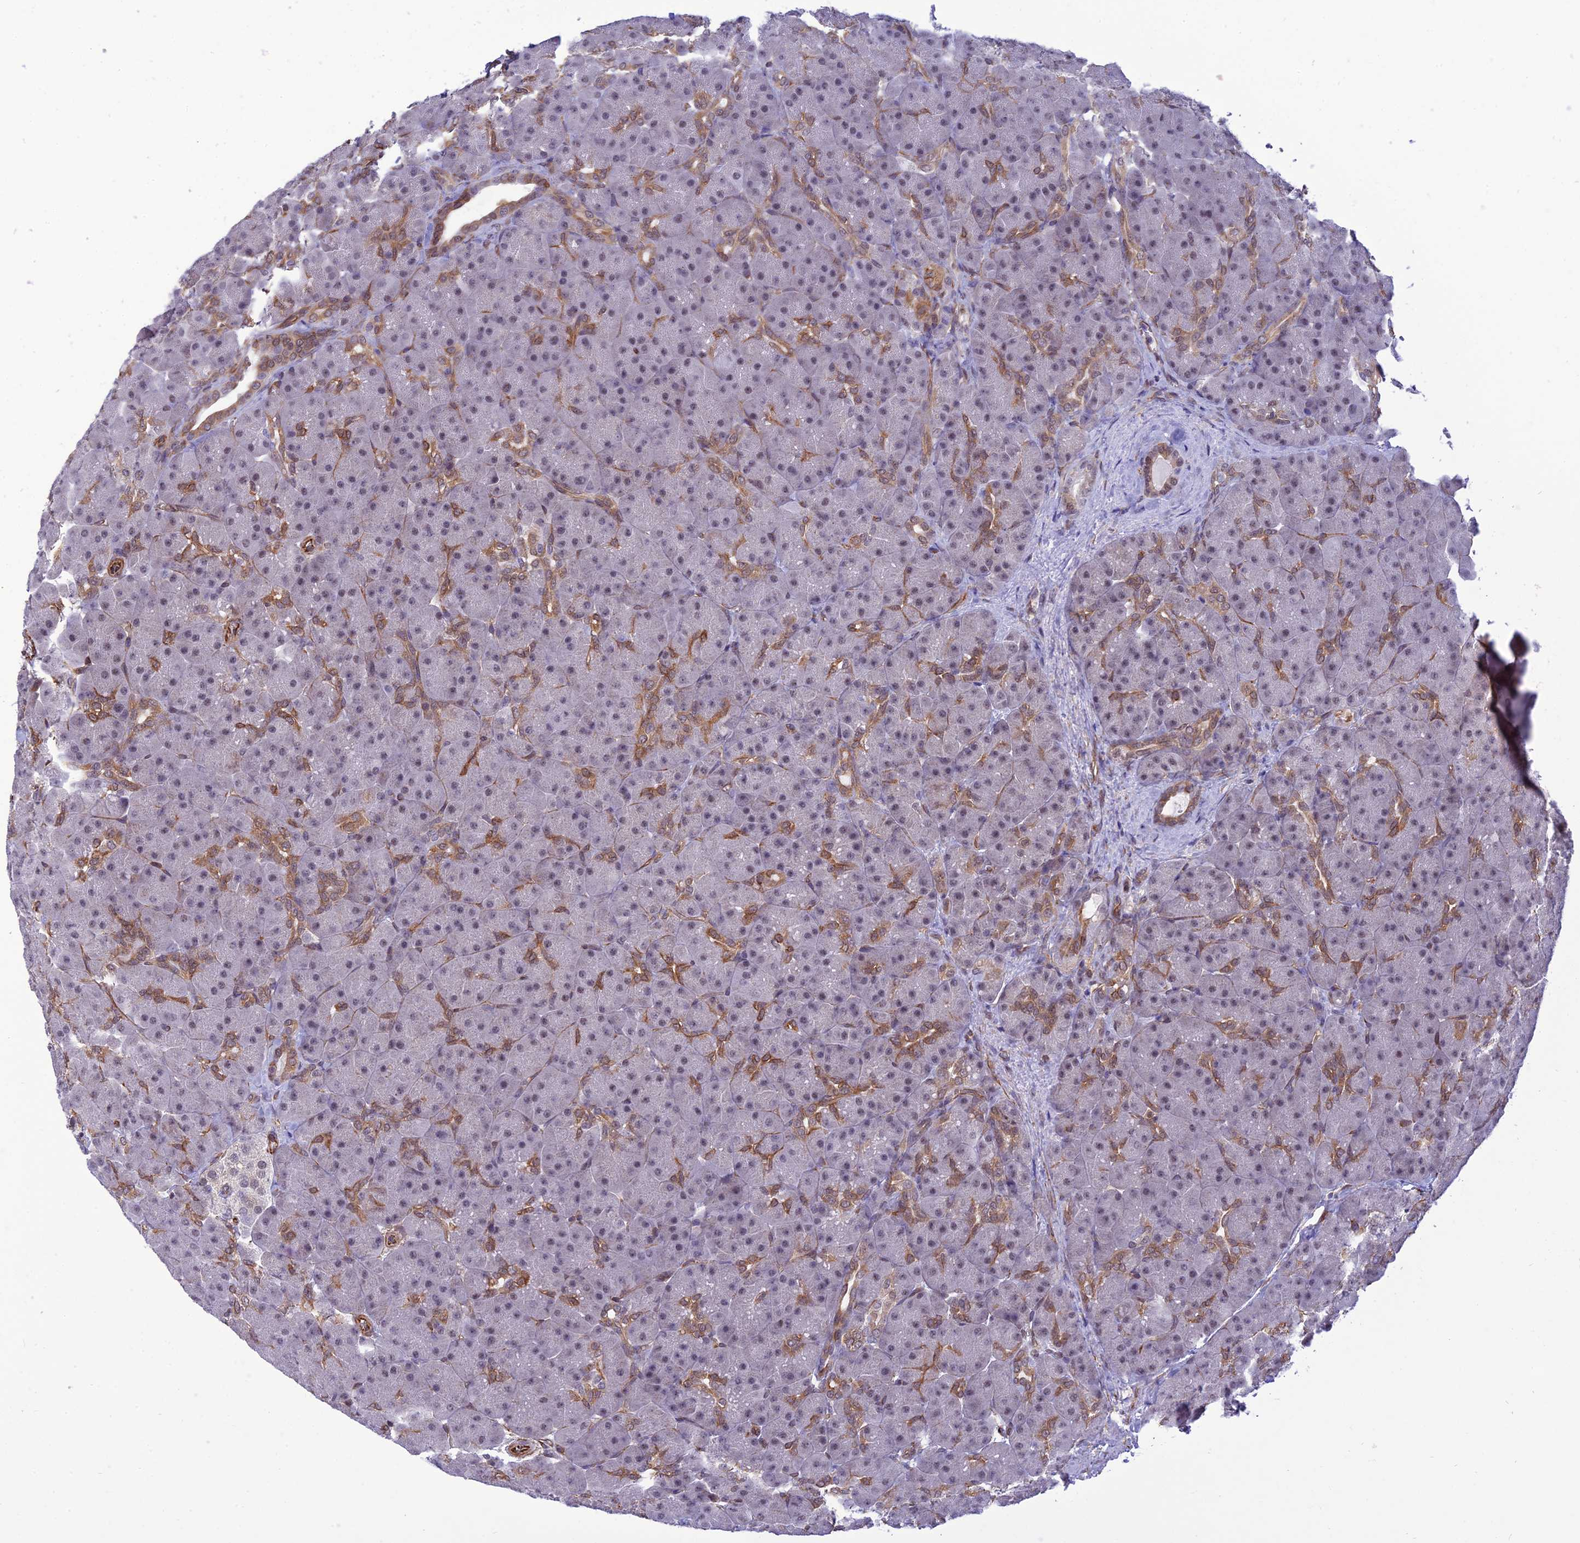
{"staining": {"intensity": "moderate", "quantity": "<25%", "location": "cytoplasmic/membranous"}, "tissue": "pancreas", "cell_type": "Exocrine glandular cells", "image_type": "normal", "snomed": [{"axis": "morphology", "description": "Normal tissue, NOS"}, {"axis": "topography", "description": "Pancreas"}], "caption": "Protein expression analysis of unremarkable pancreas displays moderate cytoplasmic/membranous positivity in about <25% of exocrine glandular cells. Immunohistochemistry stains the protein of interest in brown and the nuclei are stained blue.", "gene": "PAGR1", "patient": {"sex": "male", "age": 66}}